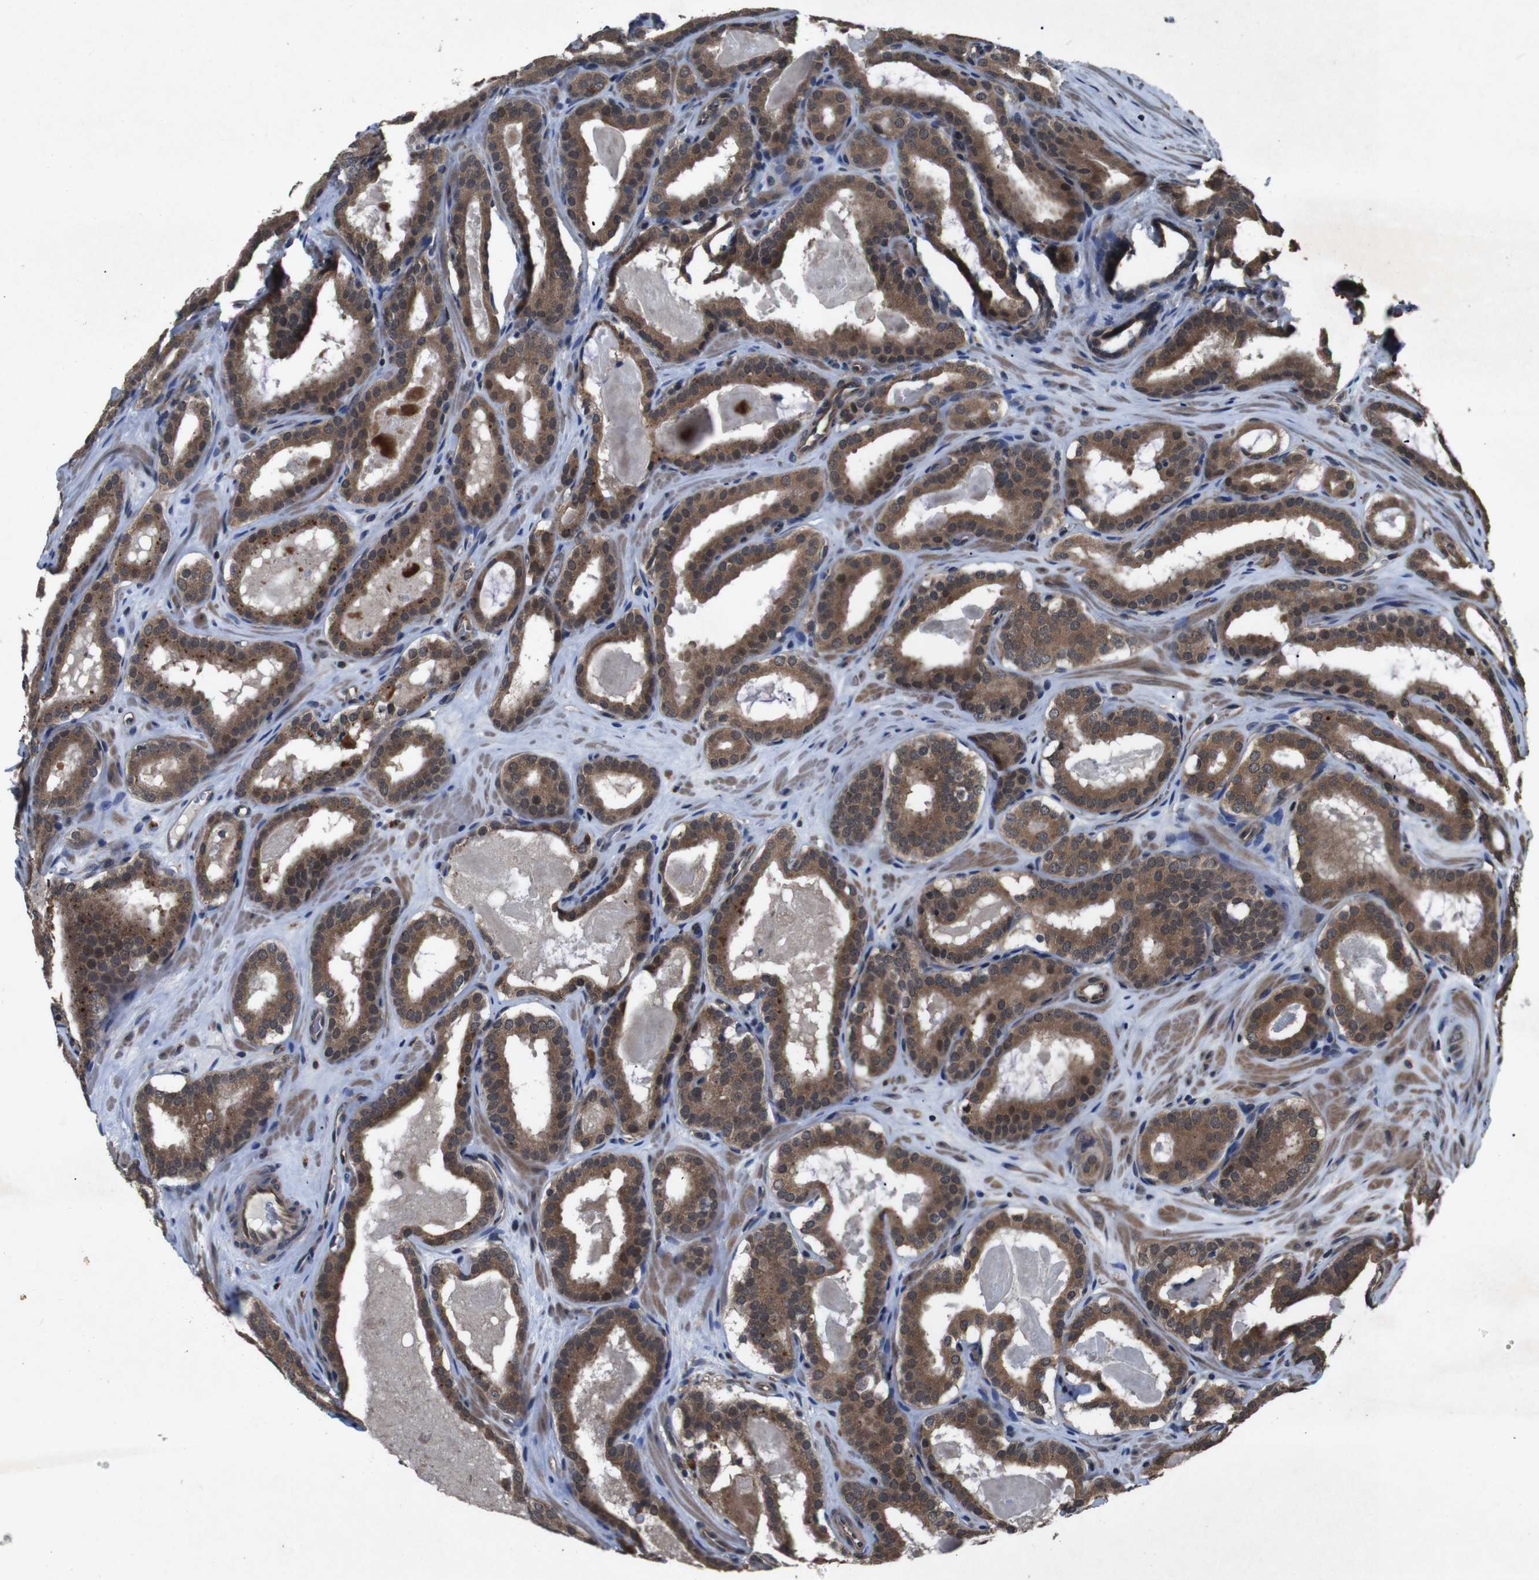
{"staining": {"intensity": "moderate", "quantity": ">75%", "location": "cytoplasmic/membranous"}, "tissue": "prostate cancer", "cell_type": "Tumor cells", "image_type": "cancer", "snomed": [{"axis": "morphology", "description": "Adenocarcinoma, High grade"}, {"axis": "topography", "description": "Prostate"}], "caption": "Prostate cancer tissue shows moderate cytoplasmic/membranous positivity in approximately >75% of tumor cells, visualized by immunohistochemistry.", "gene": "SOCS1", "patient": {"sex": "male", "age": 60}}